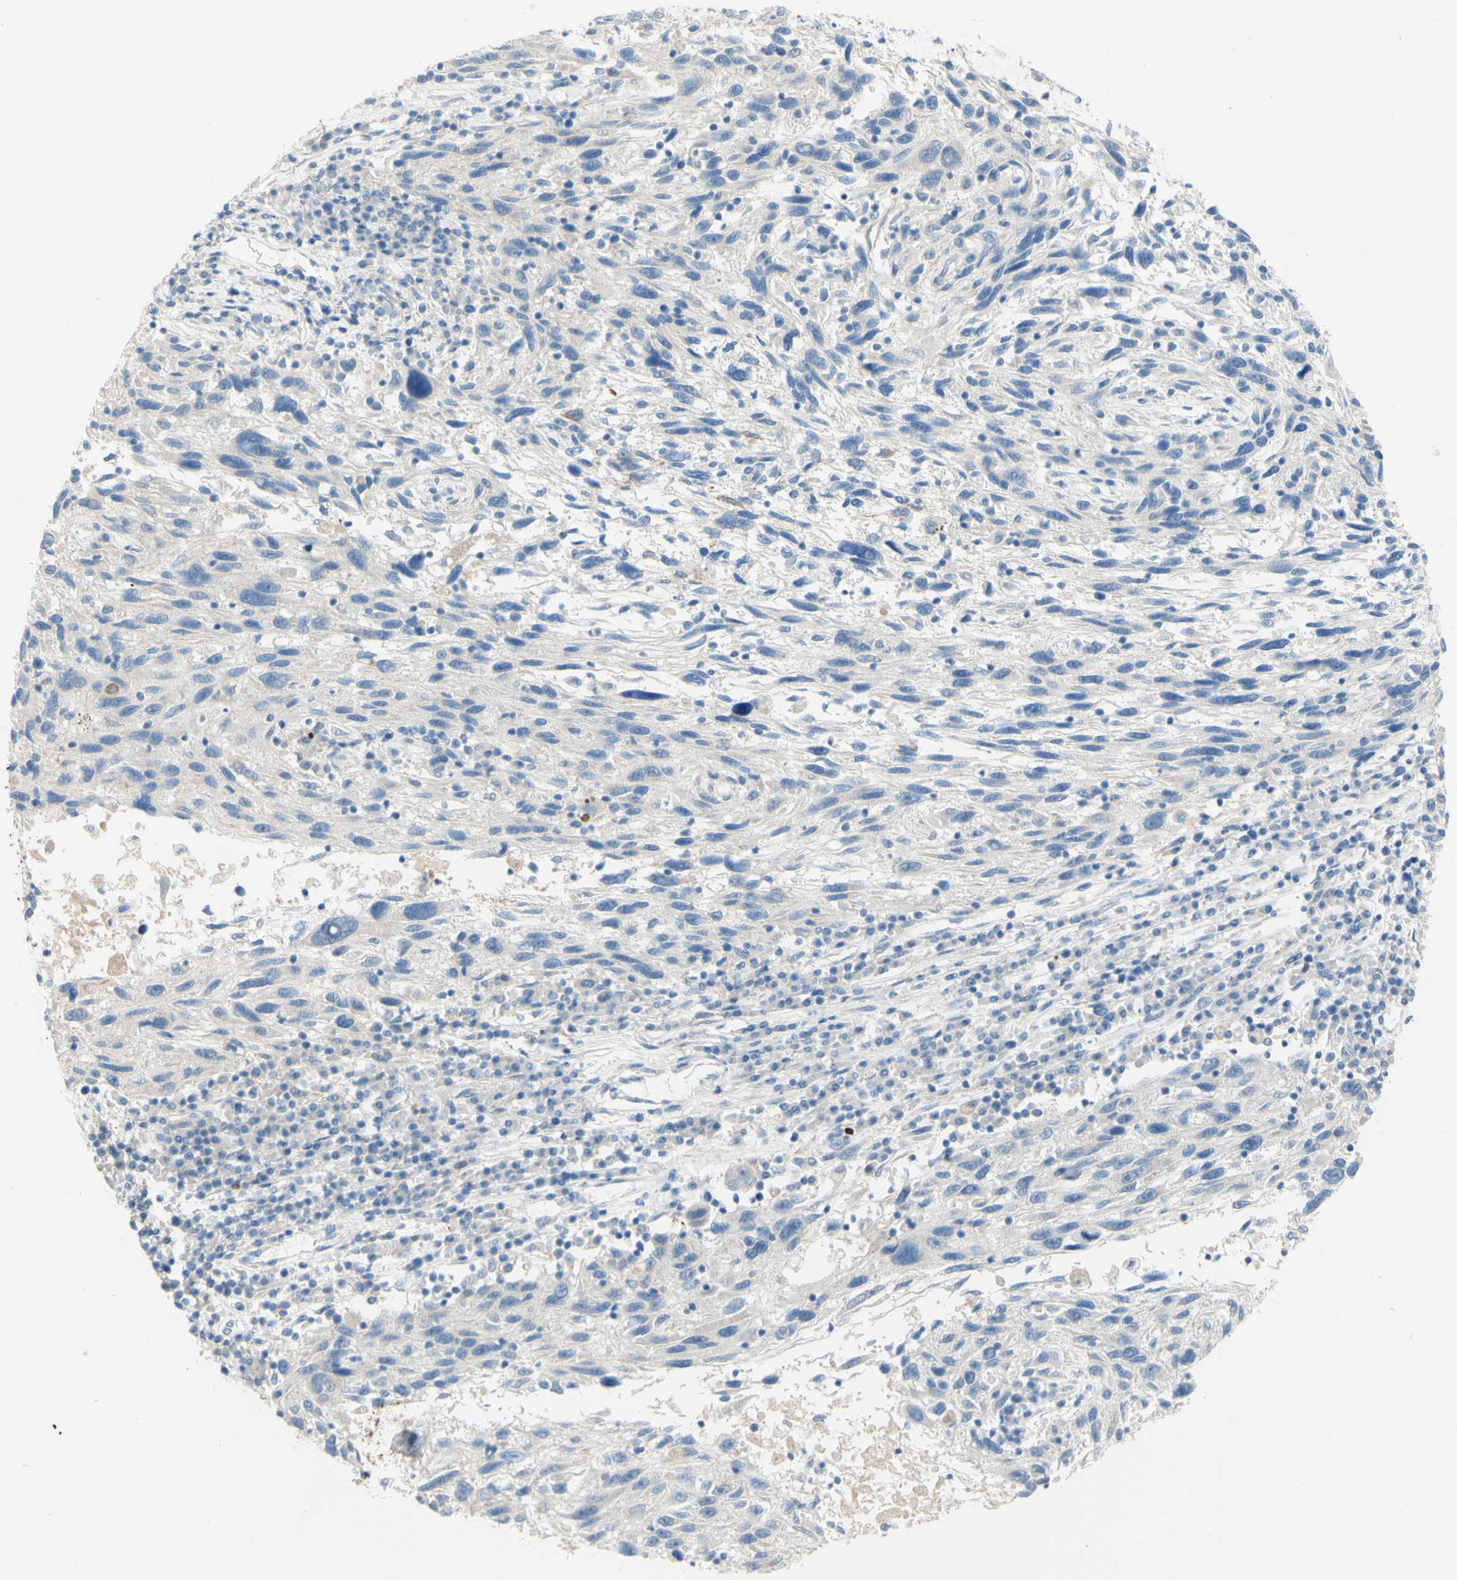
{"staining": {"intensity": "negative", "quantity": "none", "location": "none"}, "tissue": "melanoma", "cell_type": "Tumor cells", "image_type": "cancer", "snomed": [{"axis": "morphology", "description": "Malignant melanoma, NOS"}, {"axis": "topography", "description": "Skin"}], "caption": "This is an IHC histopathology image of human melanoma. There is no staining in tumor cells.", "gene": "GCNT3", "patient": {"sex": "male", "age": 53}}